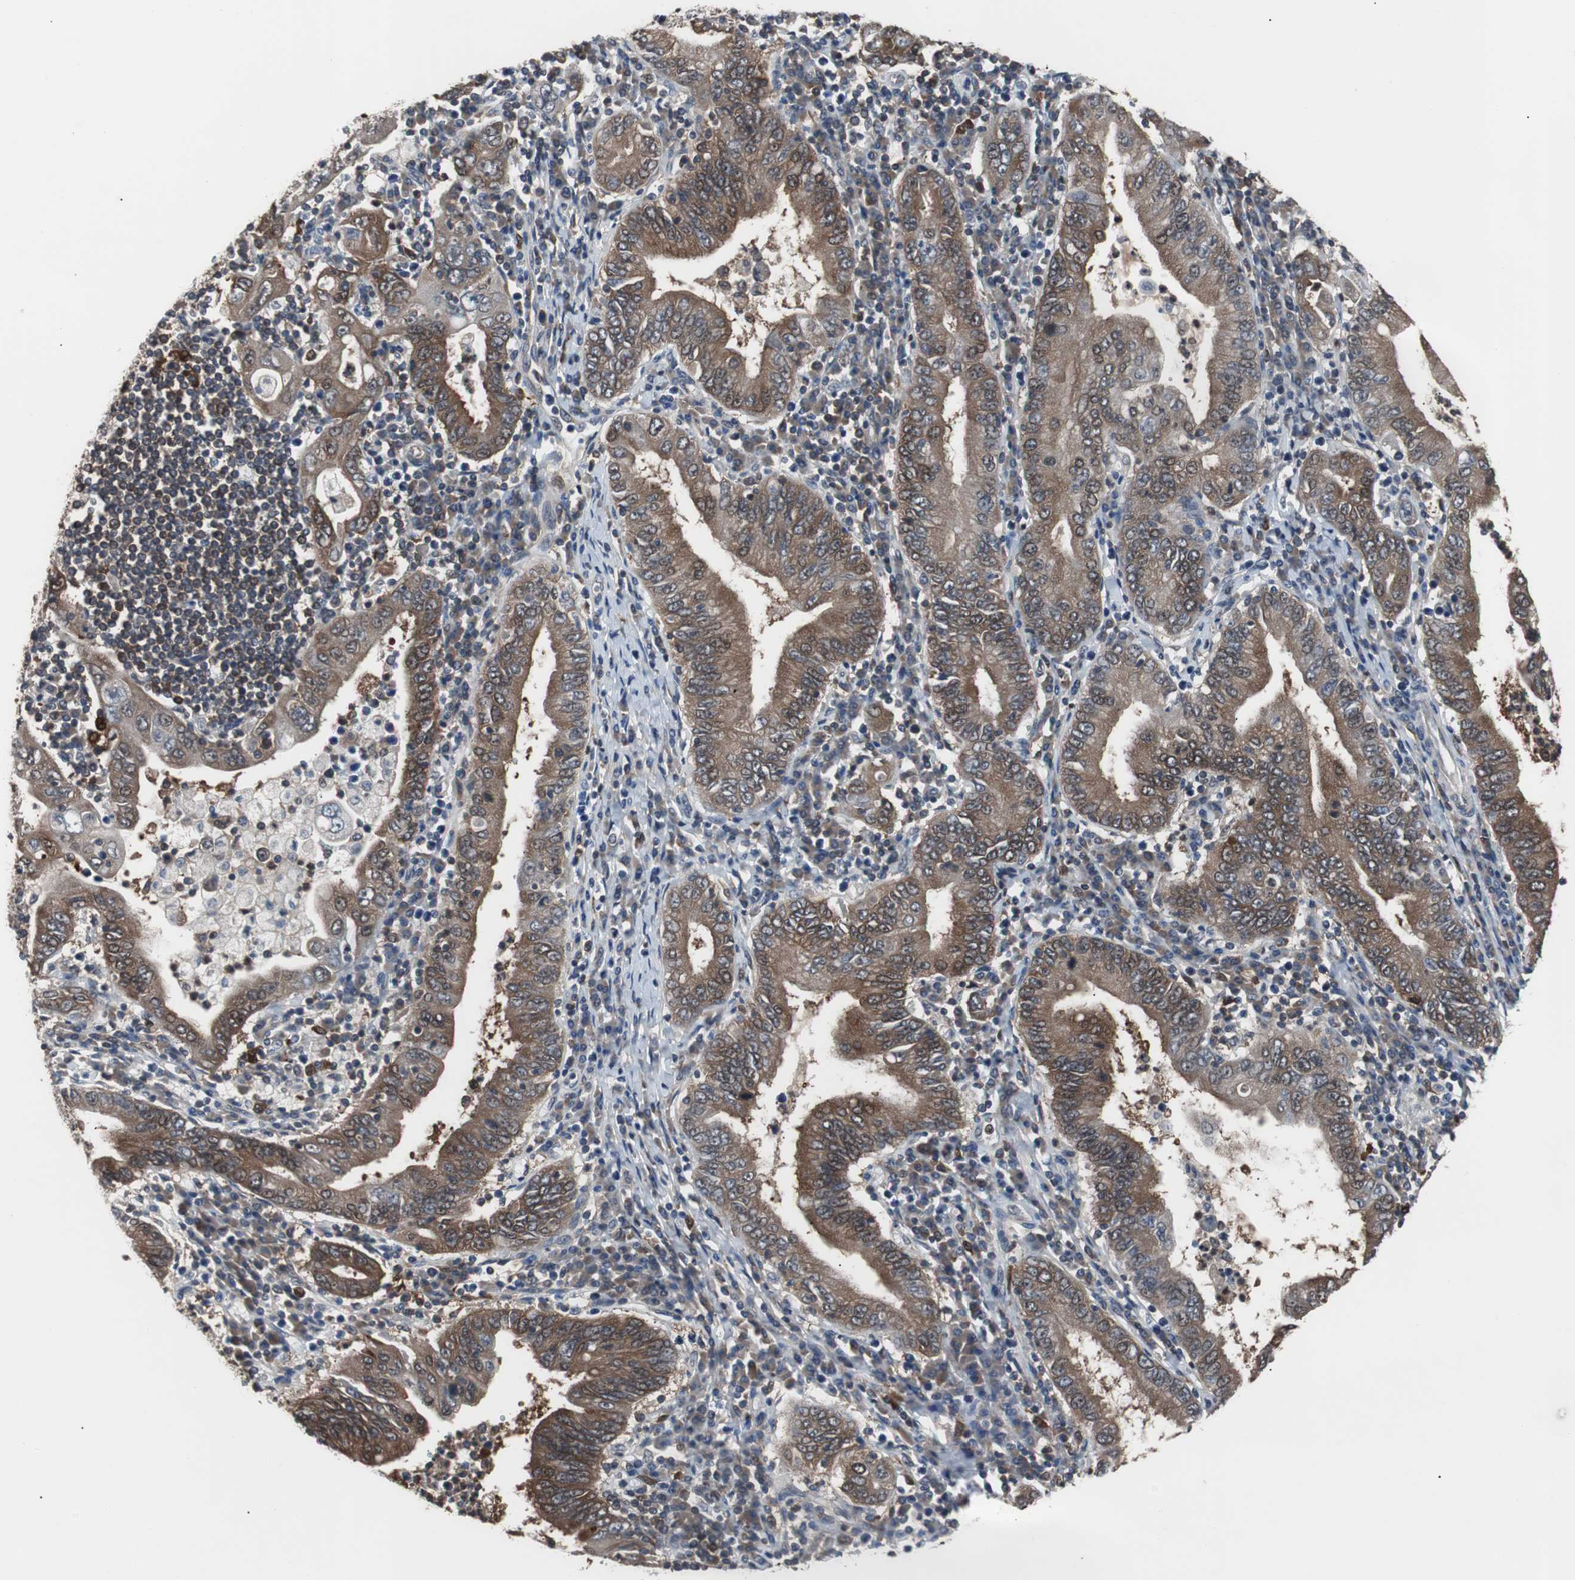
{"staining": {"intensity": "moderate", "quantity": ">75%", "location": "cytoplasmic/membranous"}, "tissue": "stomach cancer", "cell_type": "Tumor cells", "image_type": "cancer", "snomed": [{"axis": "morphology", "description": "Normal tissue, NOS"}, {"axis": "morphology", "description": "Adenocarcinoma, NOS"}, {"axis": "topography", "description": "Esophagus"}, {"axis": "topography", "description": "Stomach, upper"}, {"axis": "topography", "description": "Peripheral nerve tissue"}], "caption": "Protein staining shows moderate cytoplasmic/membranous expression in approximately >75% of tumor cells in adenocarcinoma (stomach).", "gene": "PAK1", "patient": {"sex": "male", "age": 62}}